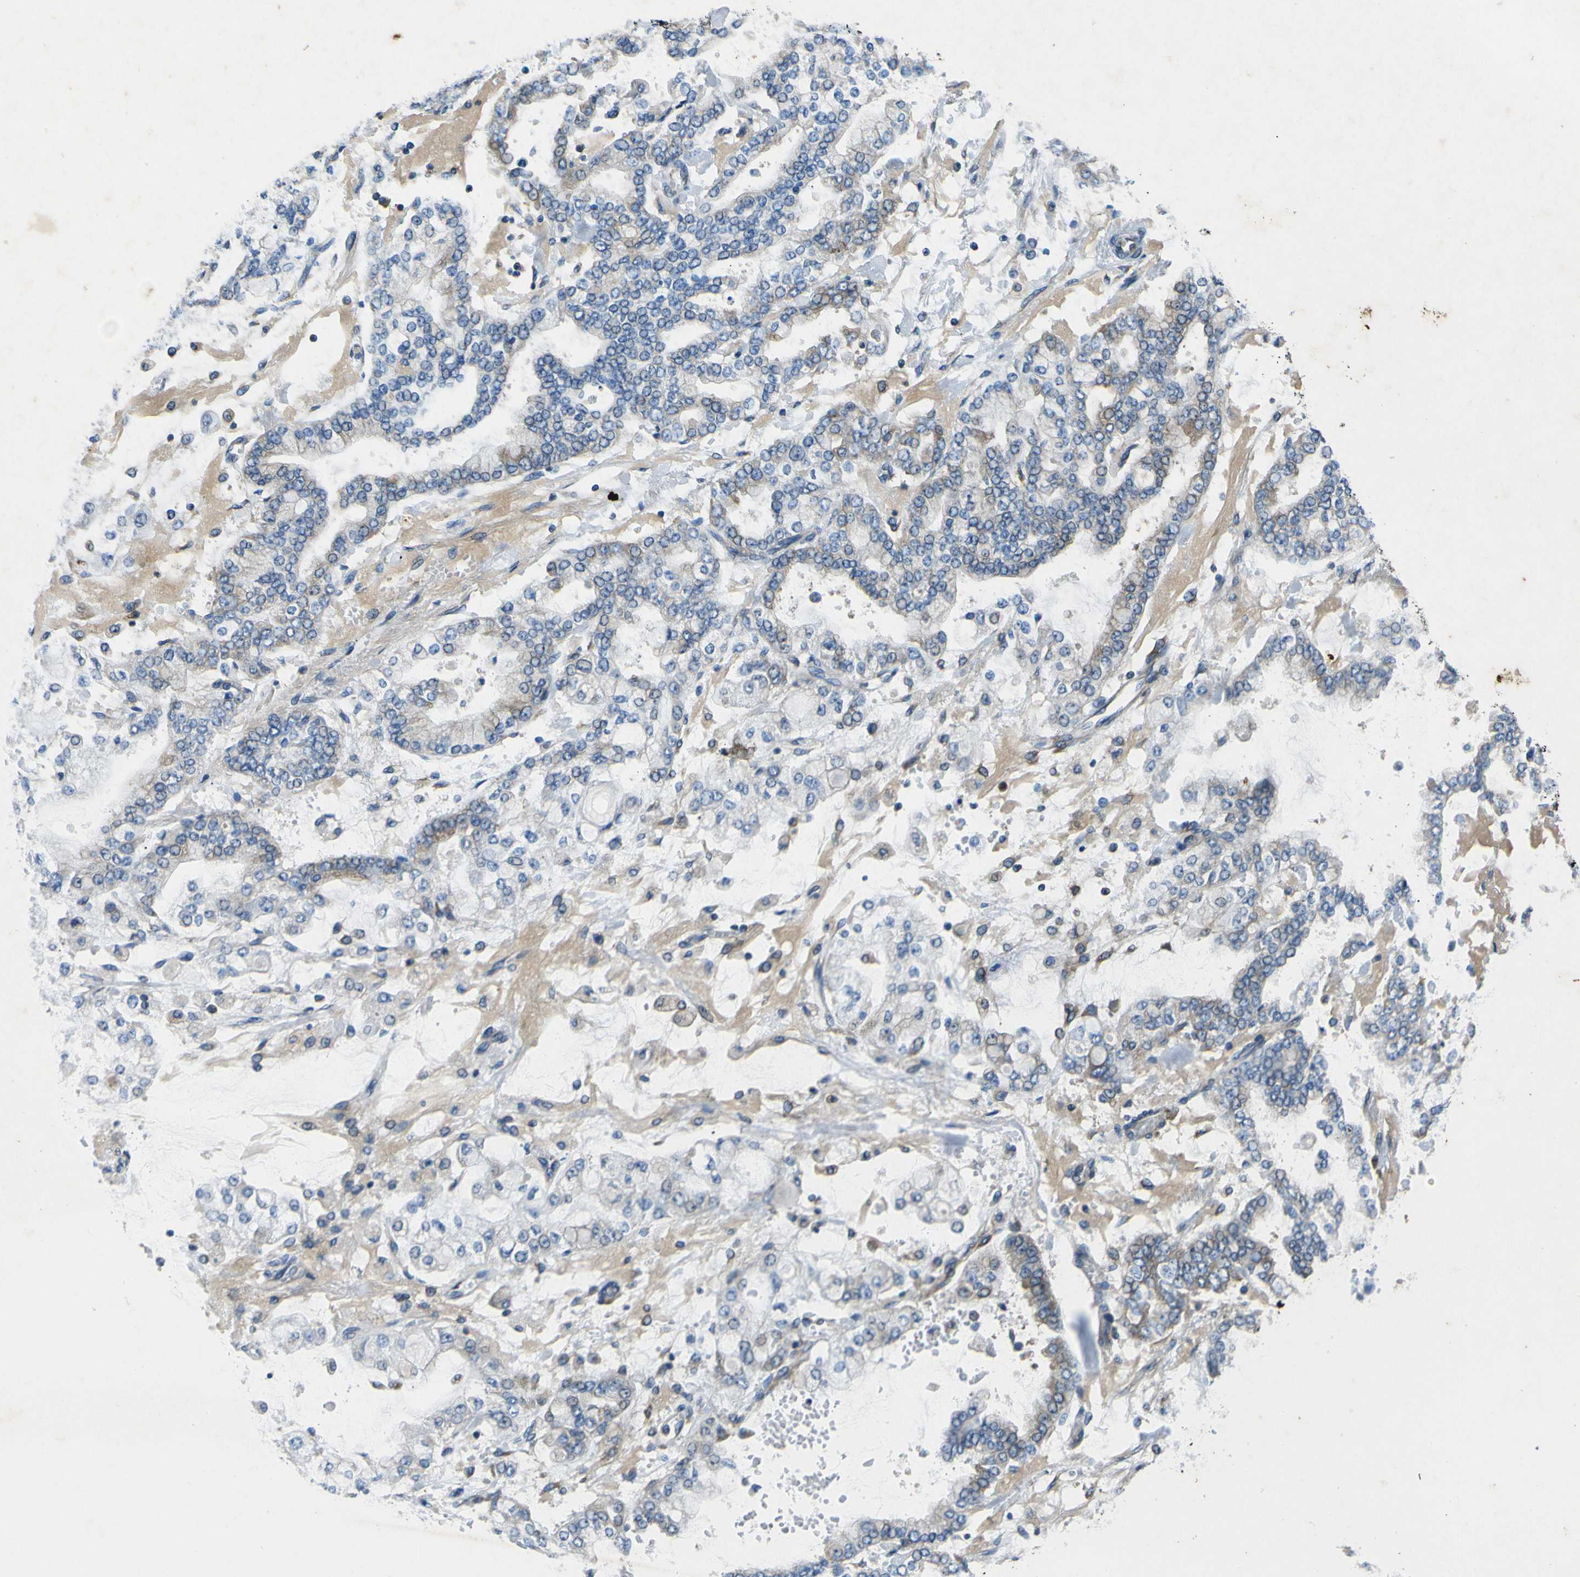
{"staining": {"intensity": "moderate", "quantity": "<25%", "location": "cytoplasmic/membranous"}, "tissue": "stomach cancer", "cell_type": "Tumor cells", "image_type": "cancer", "snomed": [{"axis": "morphology", "description": "Normal tissue, NOS"}, {"axis": "morphology", "description": "Adenocarcinoma, NOS"}, {"axis": "topography", "description": "Stomach, upper"}, {"axis": "topography", "description": "Stomach"}], "caption": "Immunohistochemistry image of neoplastic tissue: human stomach adenocarcinoma stained using immunohistochemistry (IHC) exhibits low levels of moderate protein expression localized specifically in the cytoplasmic/membranous of tumor cells, appearing as a cytoplasmic/membranous brown color.", "gene": "RPSA", "patient": {"sex": "male", "age": 76}}